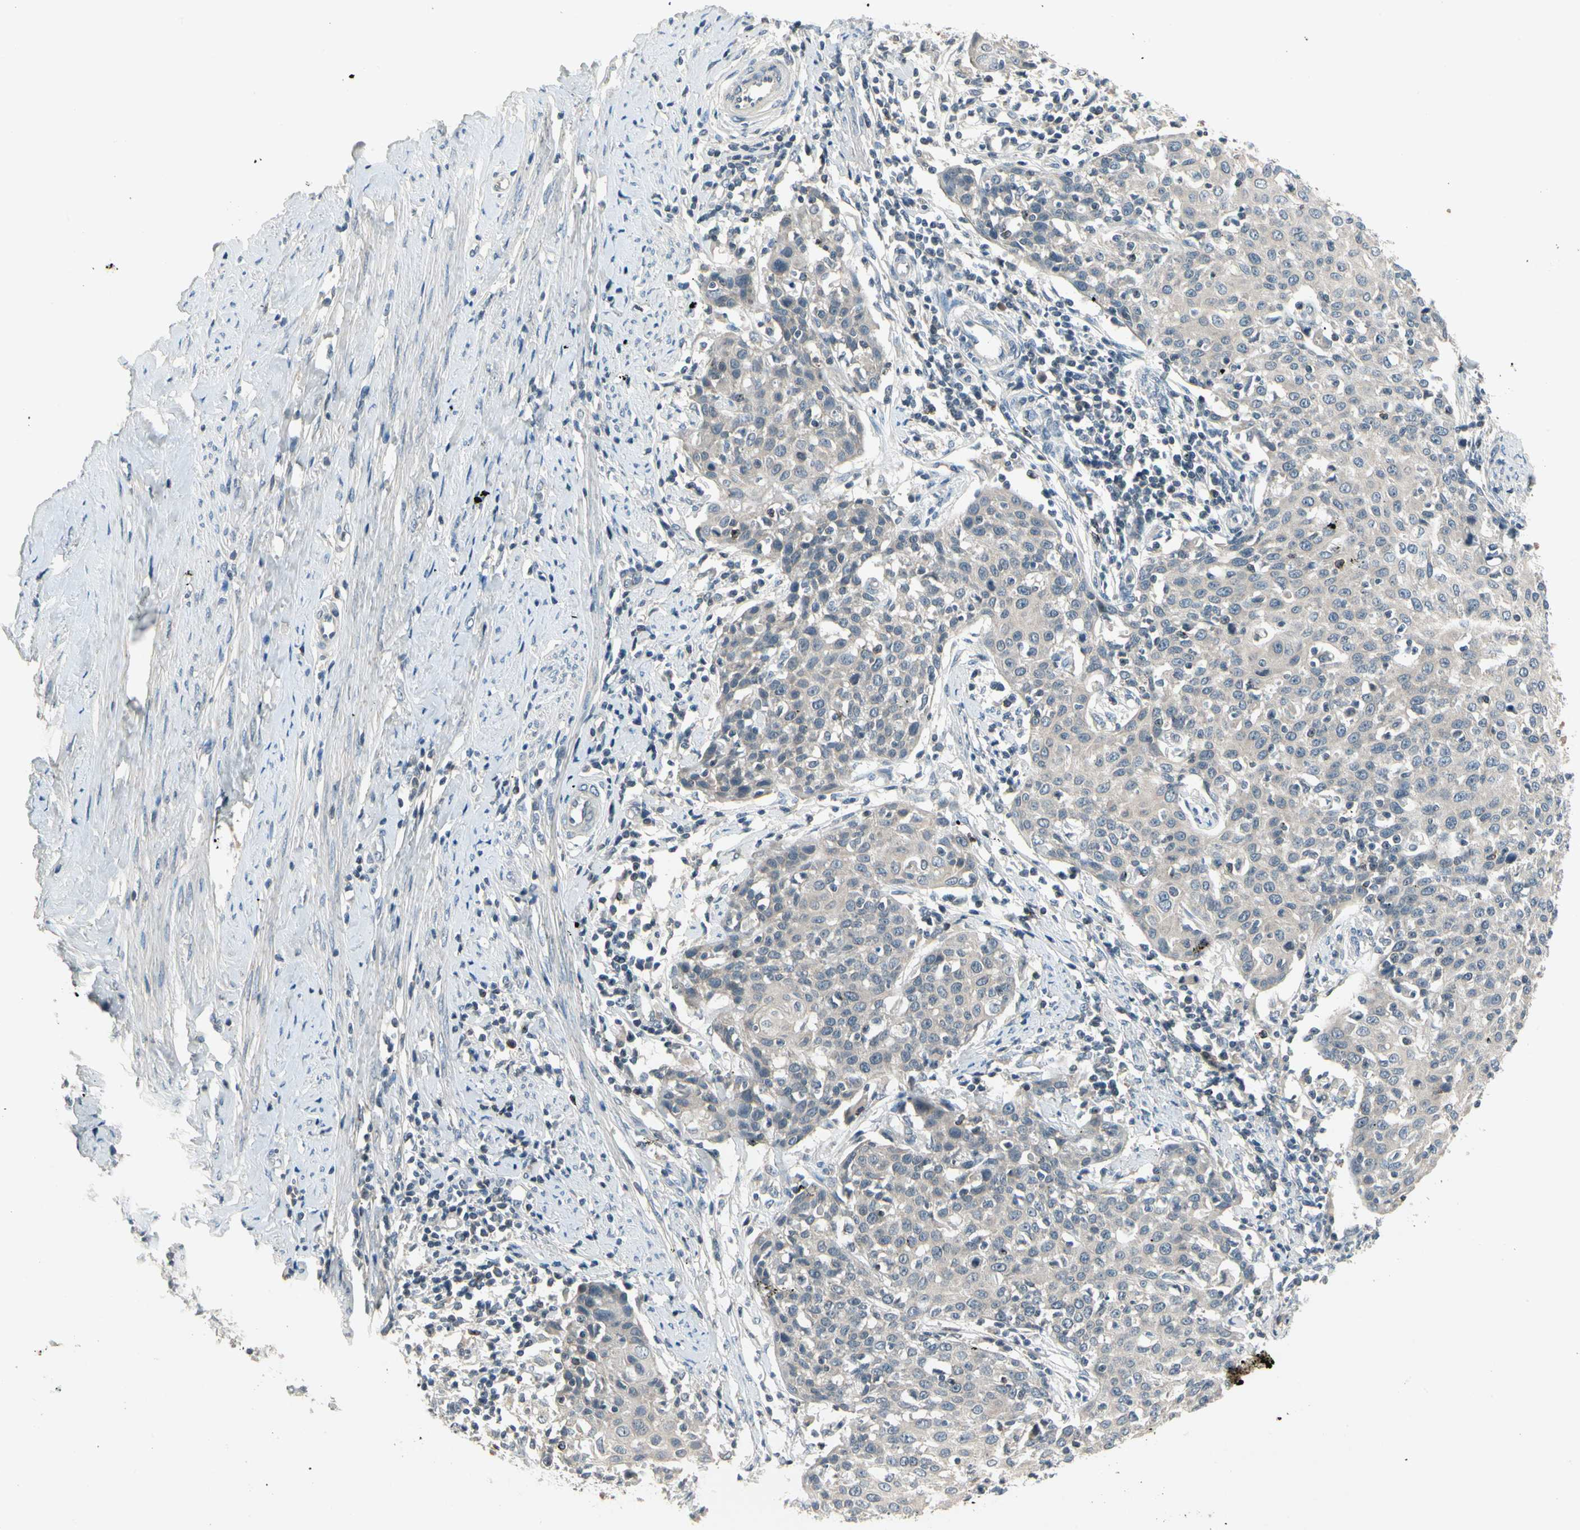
{"staining": {"intensity": "weak", "quantity": "25%-75%", "location": "cytoplasmic/membranous"}, "tissue": "cervical cancer", "cell_type": "Tumor cells", "image_type": "cancer", "snomed": [{"axis": "morphology", "description": "Squamous cell carcinoma, NOS"}, {"axis": "topography", "description": "Cervix"}], "caption": "Protein expression analysis of cervical squamous cell carcinoma demonstrates weak cytoplasmic/membranous expression in approximately 25%-75% of tumor cells.", "gene": "CCL4", "patient": {"sex": "female", "age": 38}}